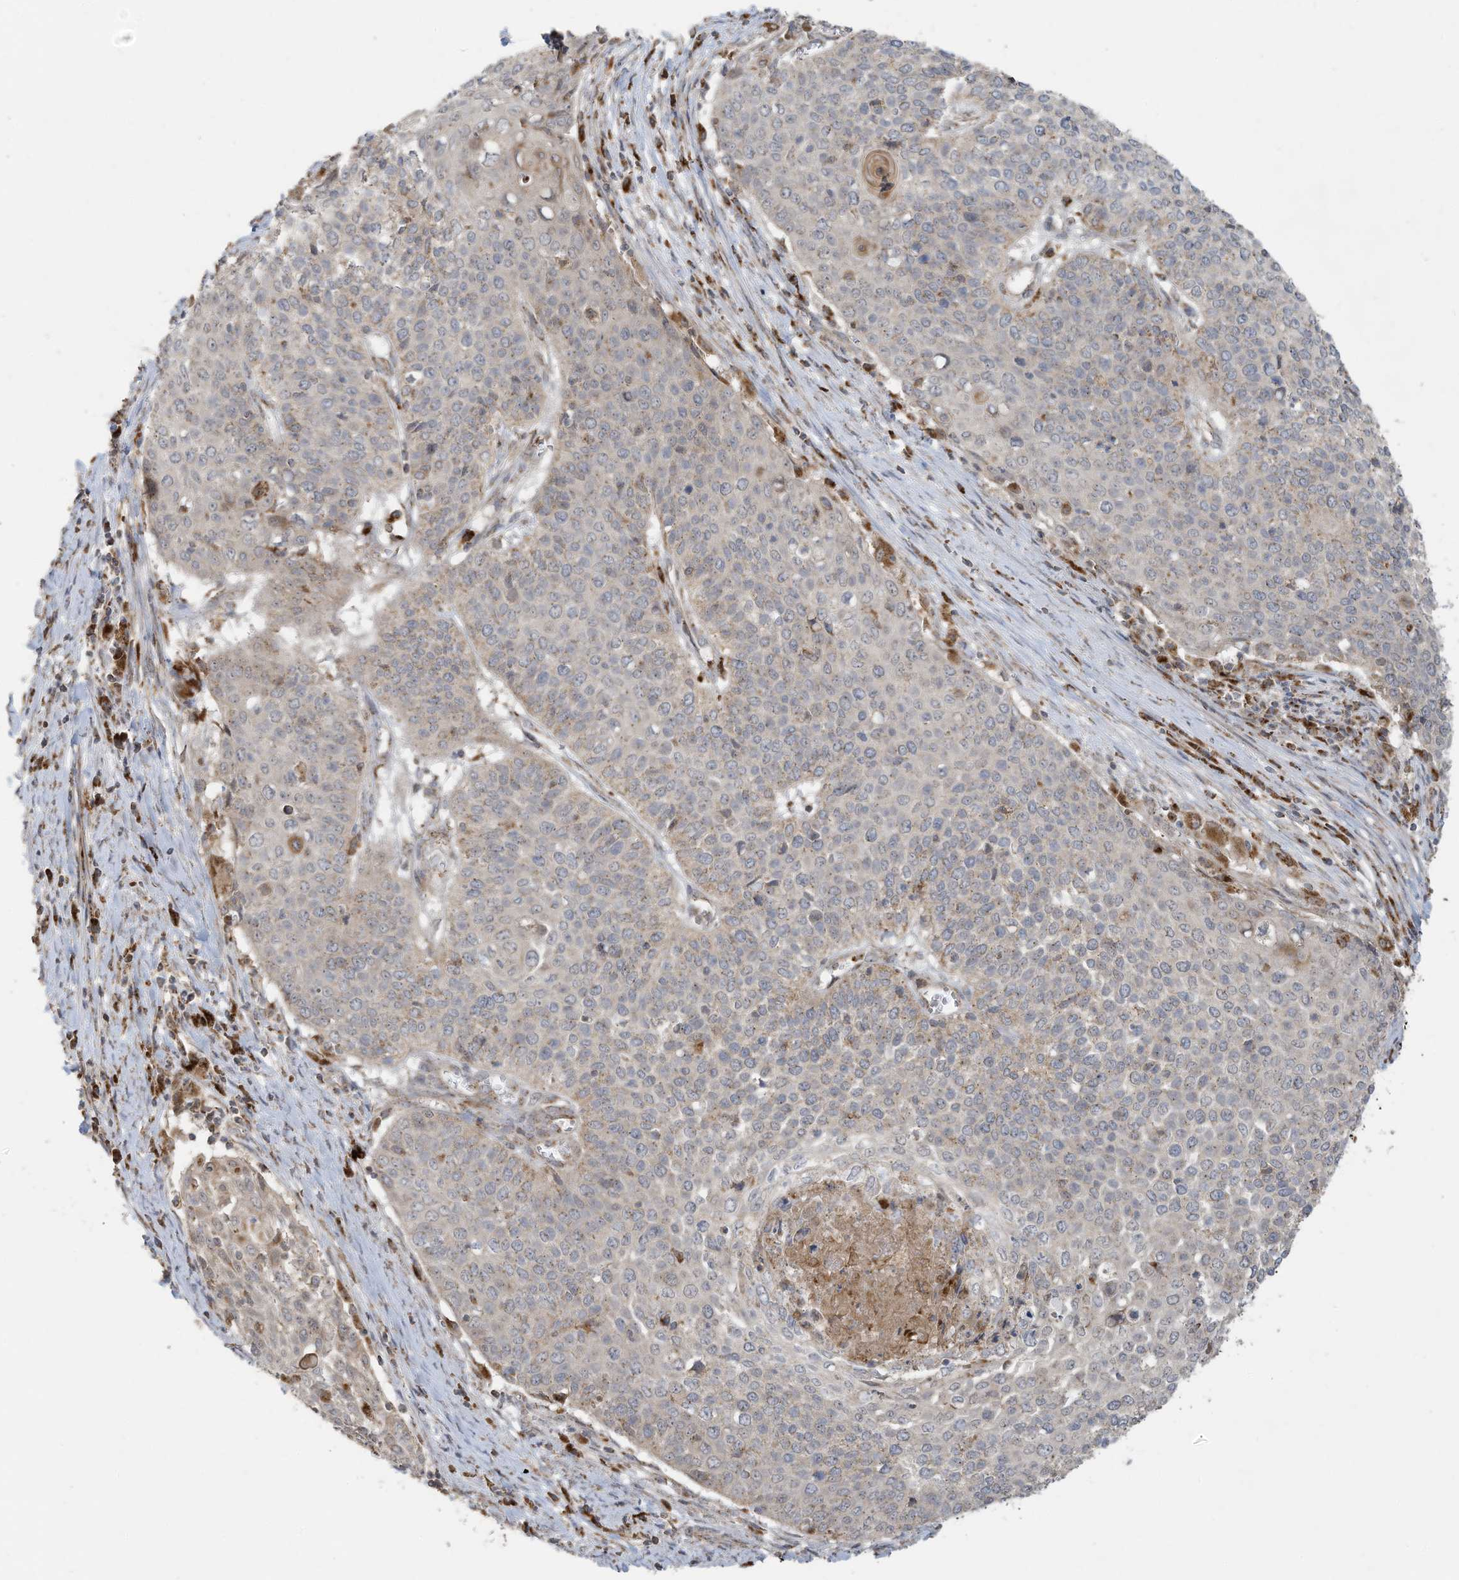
{"staining": {"intensity": "moderate", "quantity": "<25%", "location": "cytoplasmic/membranous"}, "tissue": "cervical cancer", "cell_type": "Tumor cells", "image_type": "cancer", "snomed": [{"axis": "morphology", "description": "Squamous cell carcinoma, NOS"}, {"axis": "topography", "description": "Cervix"}], "caption": "IHC staining of cervical cancer (squamous cell carcinoma), which demonstrates low levels of moderate cytoplasmic/membranous staining in about <25% of tumor cells indicating moderate cytoplasmic/membranous protein staining. The staining was performed using DAB (3,3'-diaminobenzidine) (brown) for protein detection and nuclei were counterstained in hematoxylin (blue).", "gene": "C2orf74", "patient": {"sex": "female", "age": 39}}